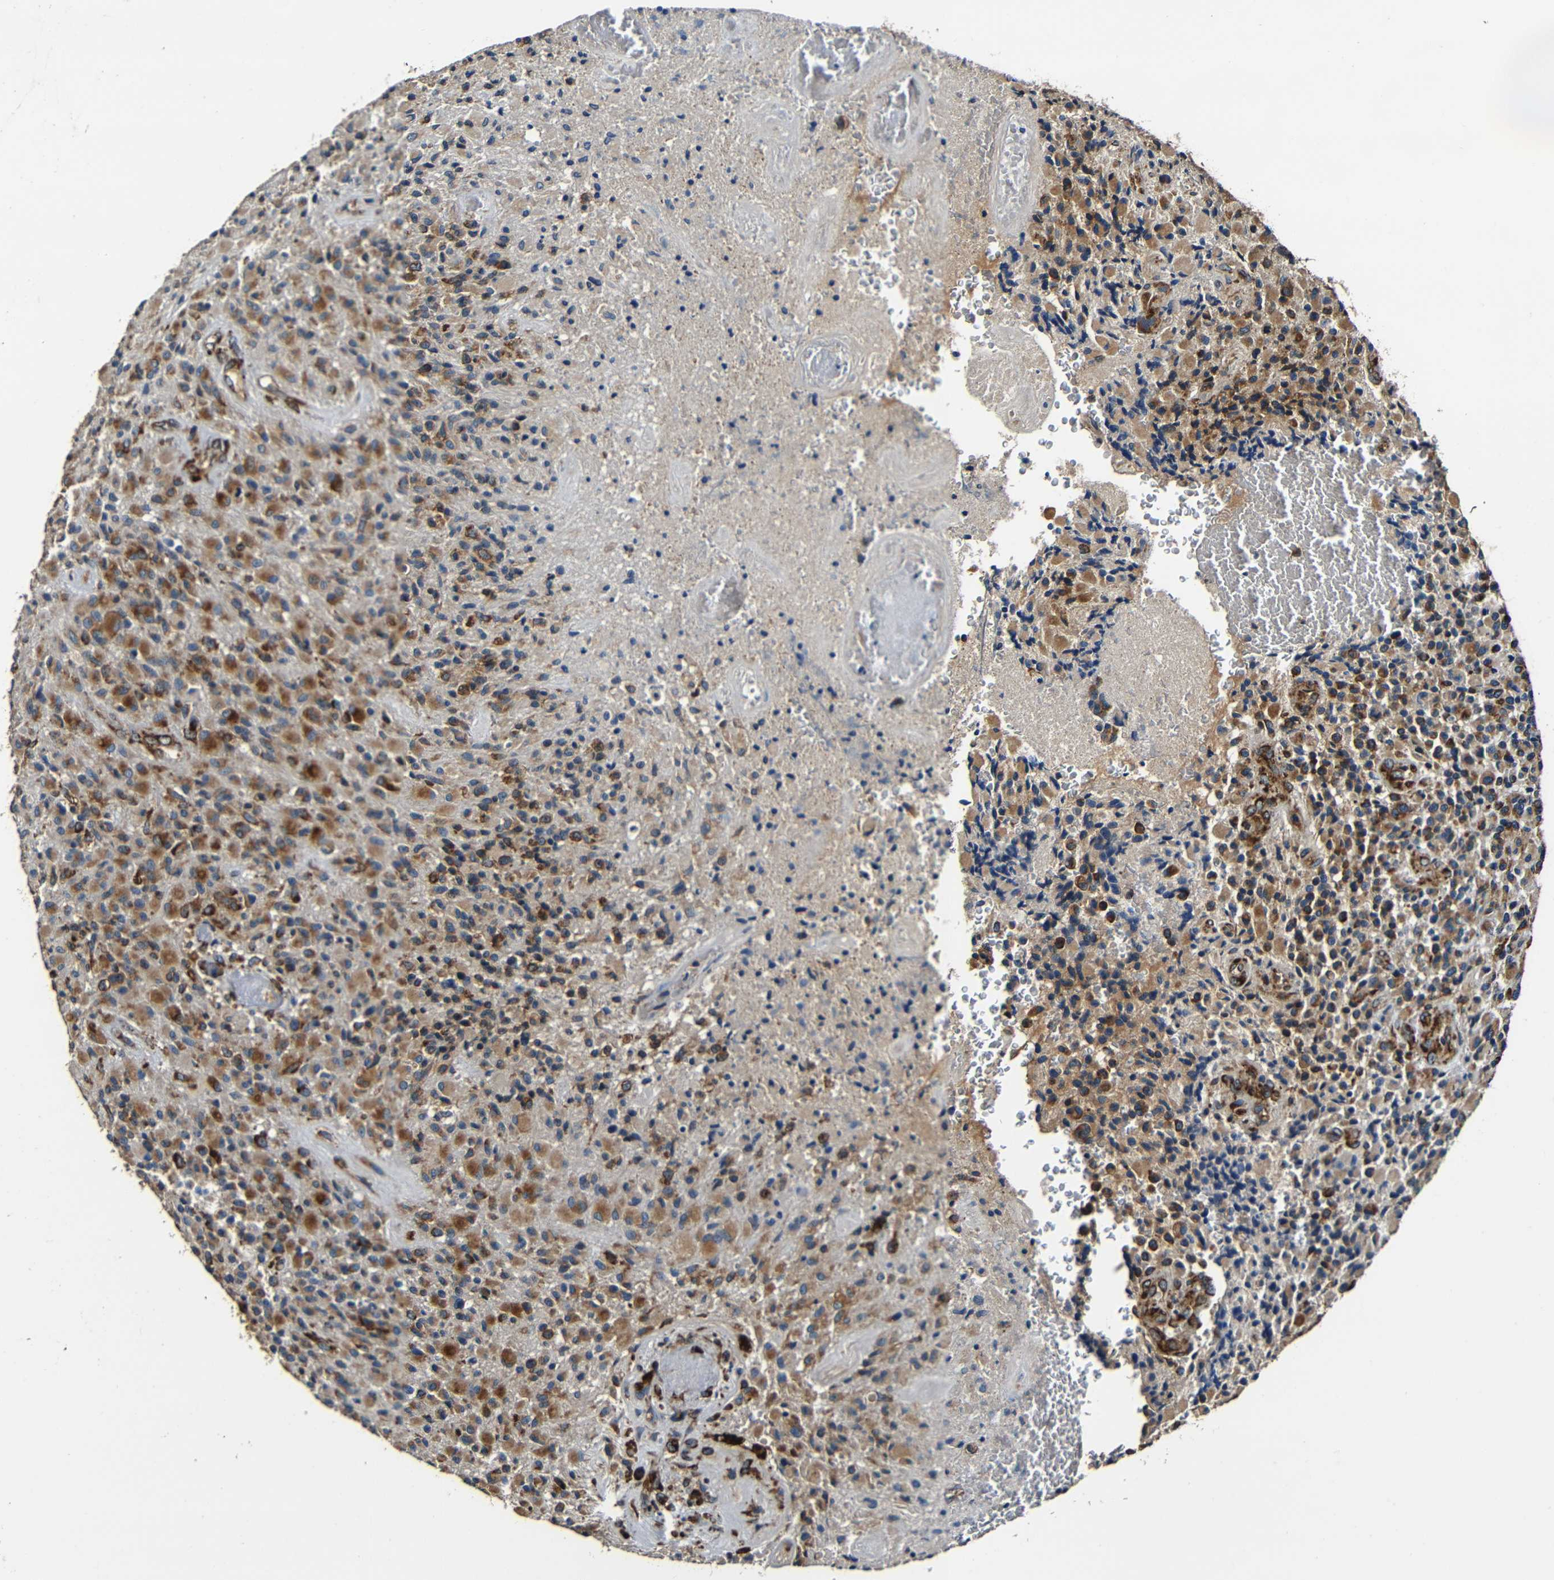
{"staining": {"intensity": "moderate", "quantity": ">75%", "location": "cytoplasmic/membranous"}, "tissue": "glioma", "cell_type": "Tumor cells", "image_type": "cancer", "snomed": [{"axis": "morphology", "description": "Glioma, malignant, High grade"}, {"axis": "topography", "description": "Brain"}], "caption": "This image displays IHC staining of glioma, with medium moderate cytoplasmic/membranous staining in approximately >75% of tumor cells.", "gene": "RRBP1", "patient": {"sex": "male", "age": 71}}